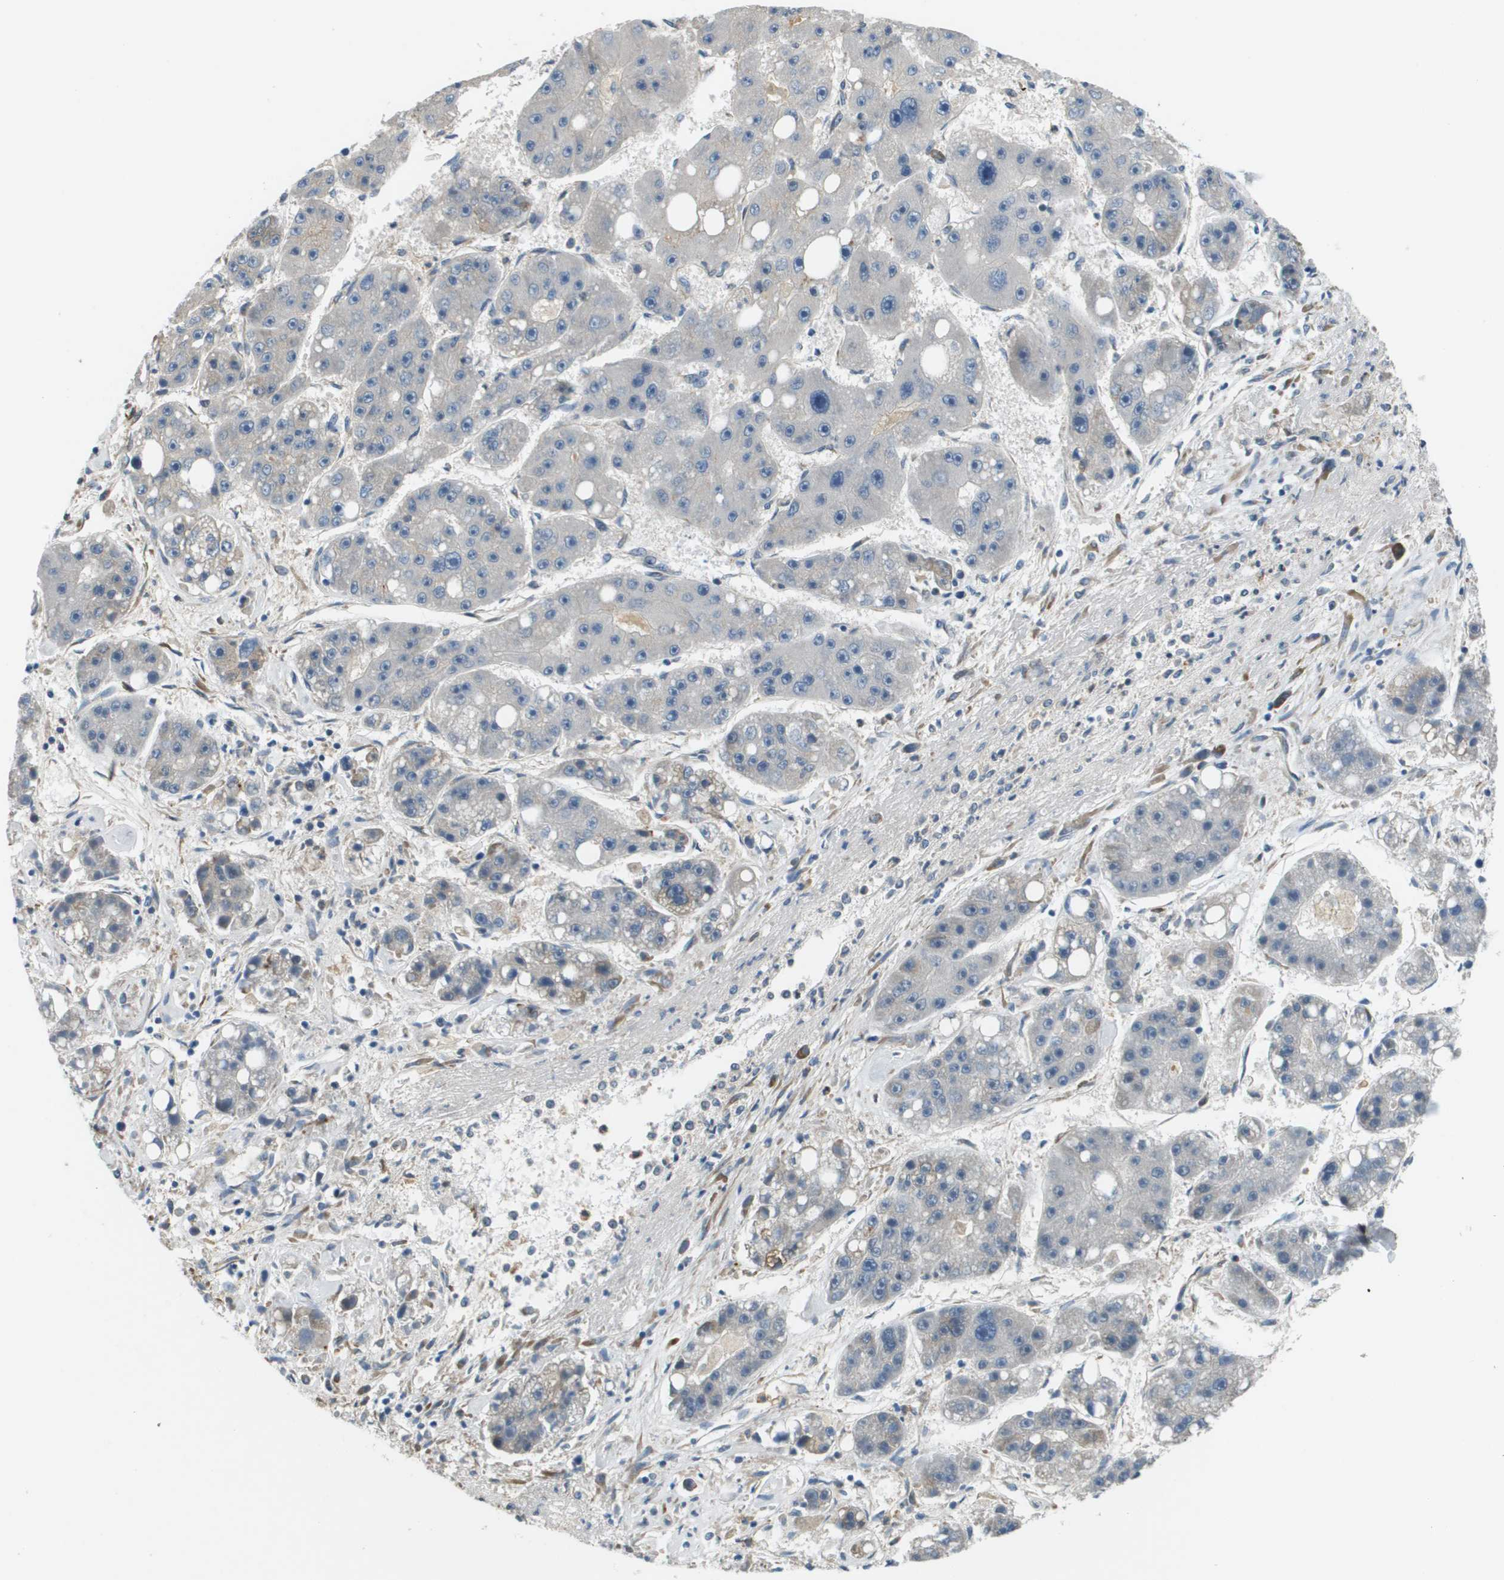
{"staining": {"intensity": "negative", "quantity": "none", "location": "none"}, "tissue": "liver cancer", "cell_type": "Tumor cells", "image_type": "cancer", "snomed": [{"axis": "morphology", "description": "Carcinoma, Hepatocellular, NOS"}, {"axis": "topography", "description": "Liver"}], "caption": "Immunohistochemistry (IHC) image of neoplastic tissue: liver cancer (hepatocellular carcinoma) stained with DAB (3,3'-diaminobenzidine) demonstrates no significant protein staining in tumor cells.", "gene": "SAMSN1", "patient": {"sex": "female", "age": 61}}